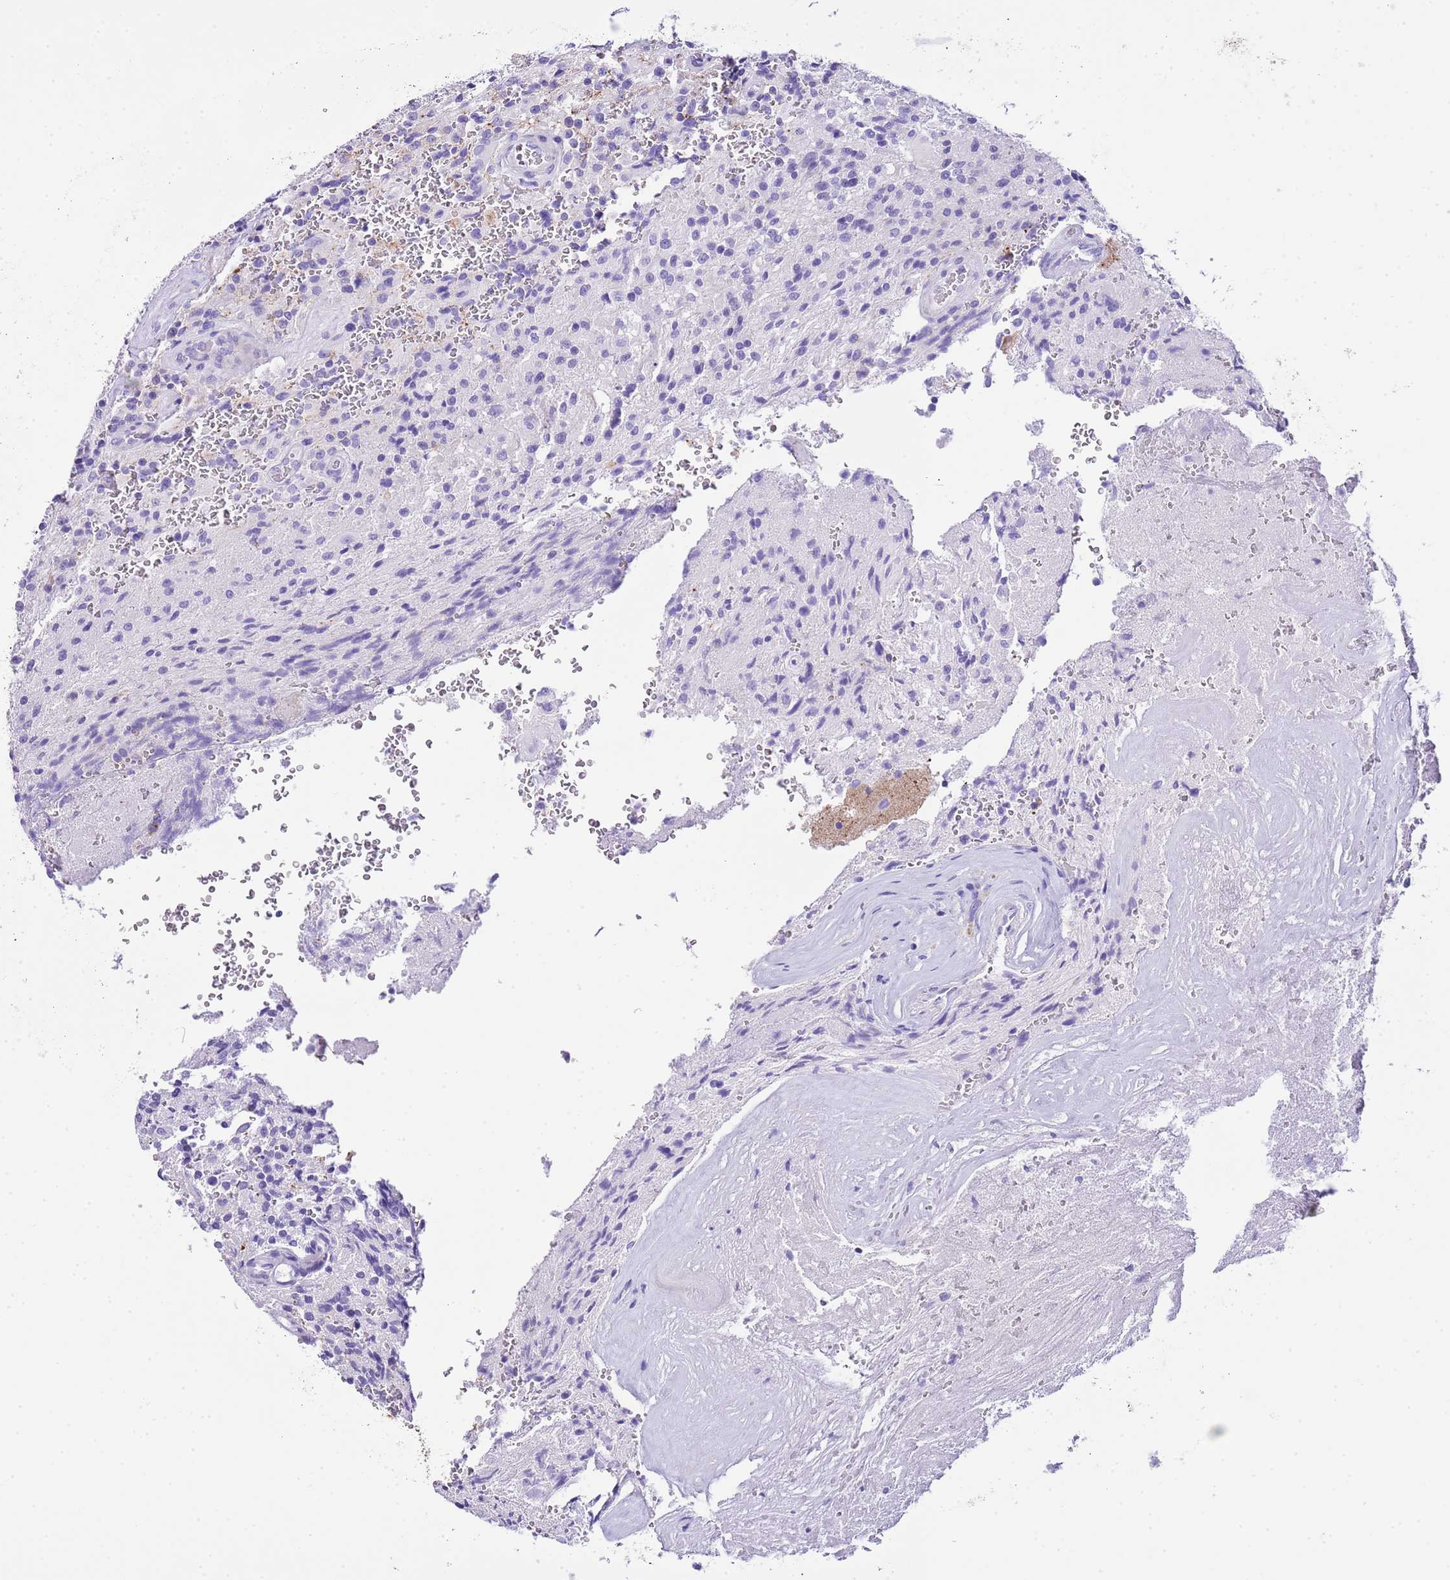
{"staining": {"intensity": "negative", "quantity": "none", "location": "none"}, "tissue": "glioma", "cell_type": "Tumor cells", "image_type": "cancer", "snomed": [{"axis": "morphology", "description": "Normal tissue, NOS"}, {"axis": "morphology", "description": "Glioma, malignant, High grade"}, {"axis": "topography", "description": "Cerebral cortex"}], "caption": "An IHC photomicrograph of glioma is shown. There is no staining in tumor cells of glioma.", "gene": "KCNC1", "patient": {"sex": "male", "age": 56}}